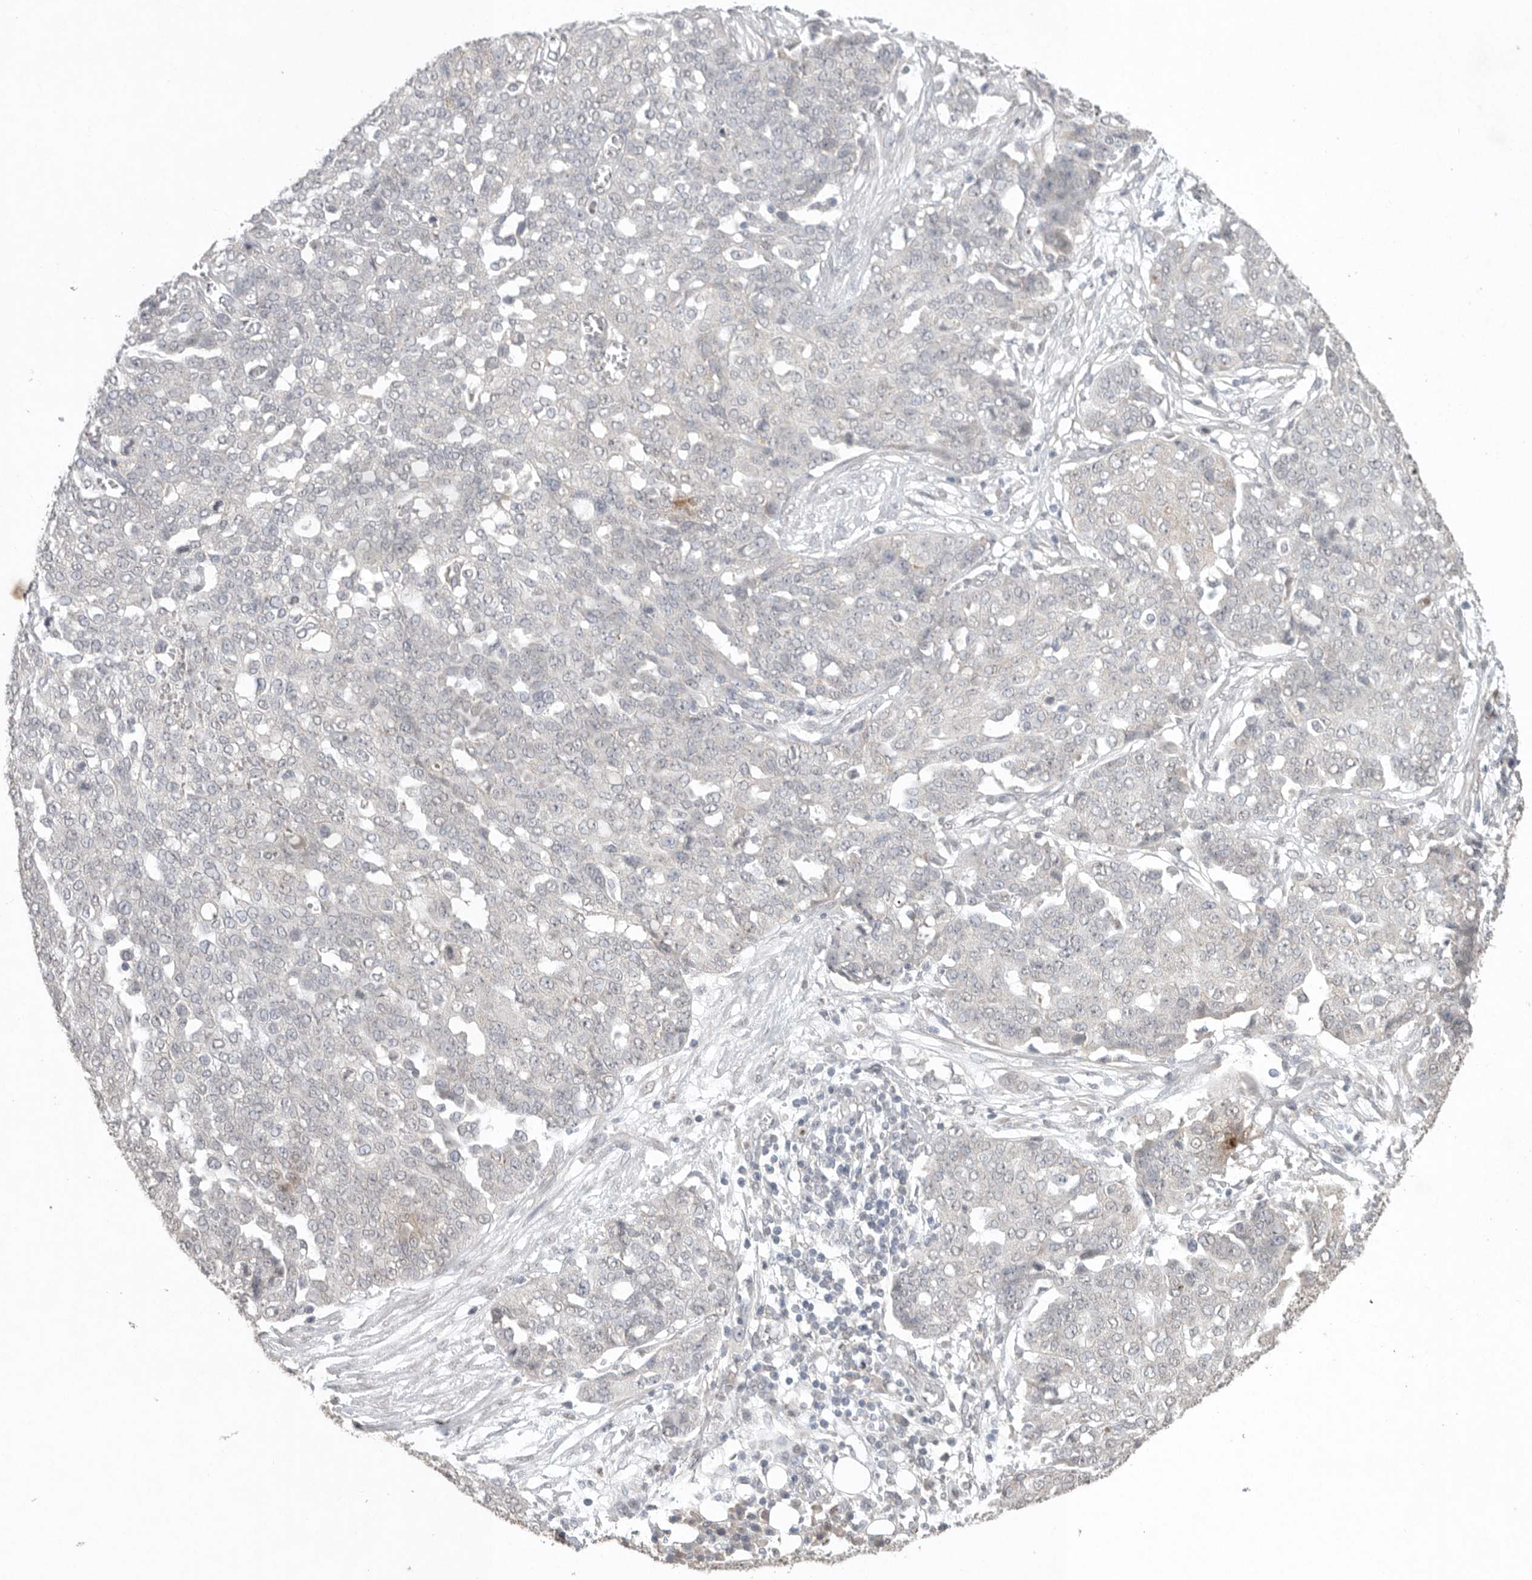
{"staining": {"intensity": "negative", "quantity": "none", "location": "none"}, "tissue": "ovarian cancer", "cell_type": "Tumor cells", "image_type": "cancer", "snomed": [{"axis": "morphology", "description": "Cystadenocarcinoma, serous, NOS"}, {"axis": "topography", "description": "Soft tissue"}, {"axis": "topography", "description": "Ovary"}], "caption": "DAB immunohistochemical staining of human ovarian cancer (serous cystadenocarcinoma) reveals no significant staining in tumor cells.", "gene": "KLK5", "patient": {"sex": "female", "age": 57}}